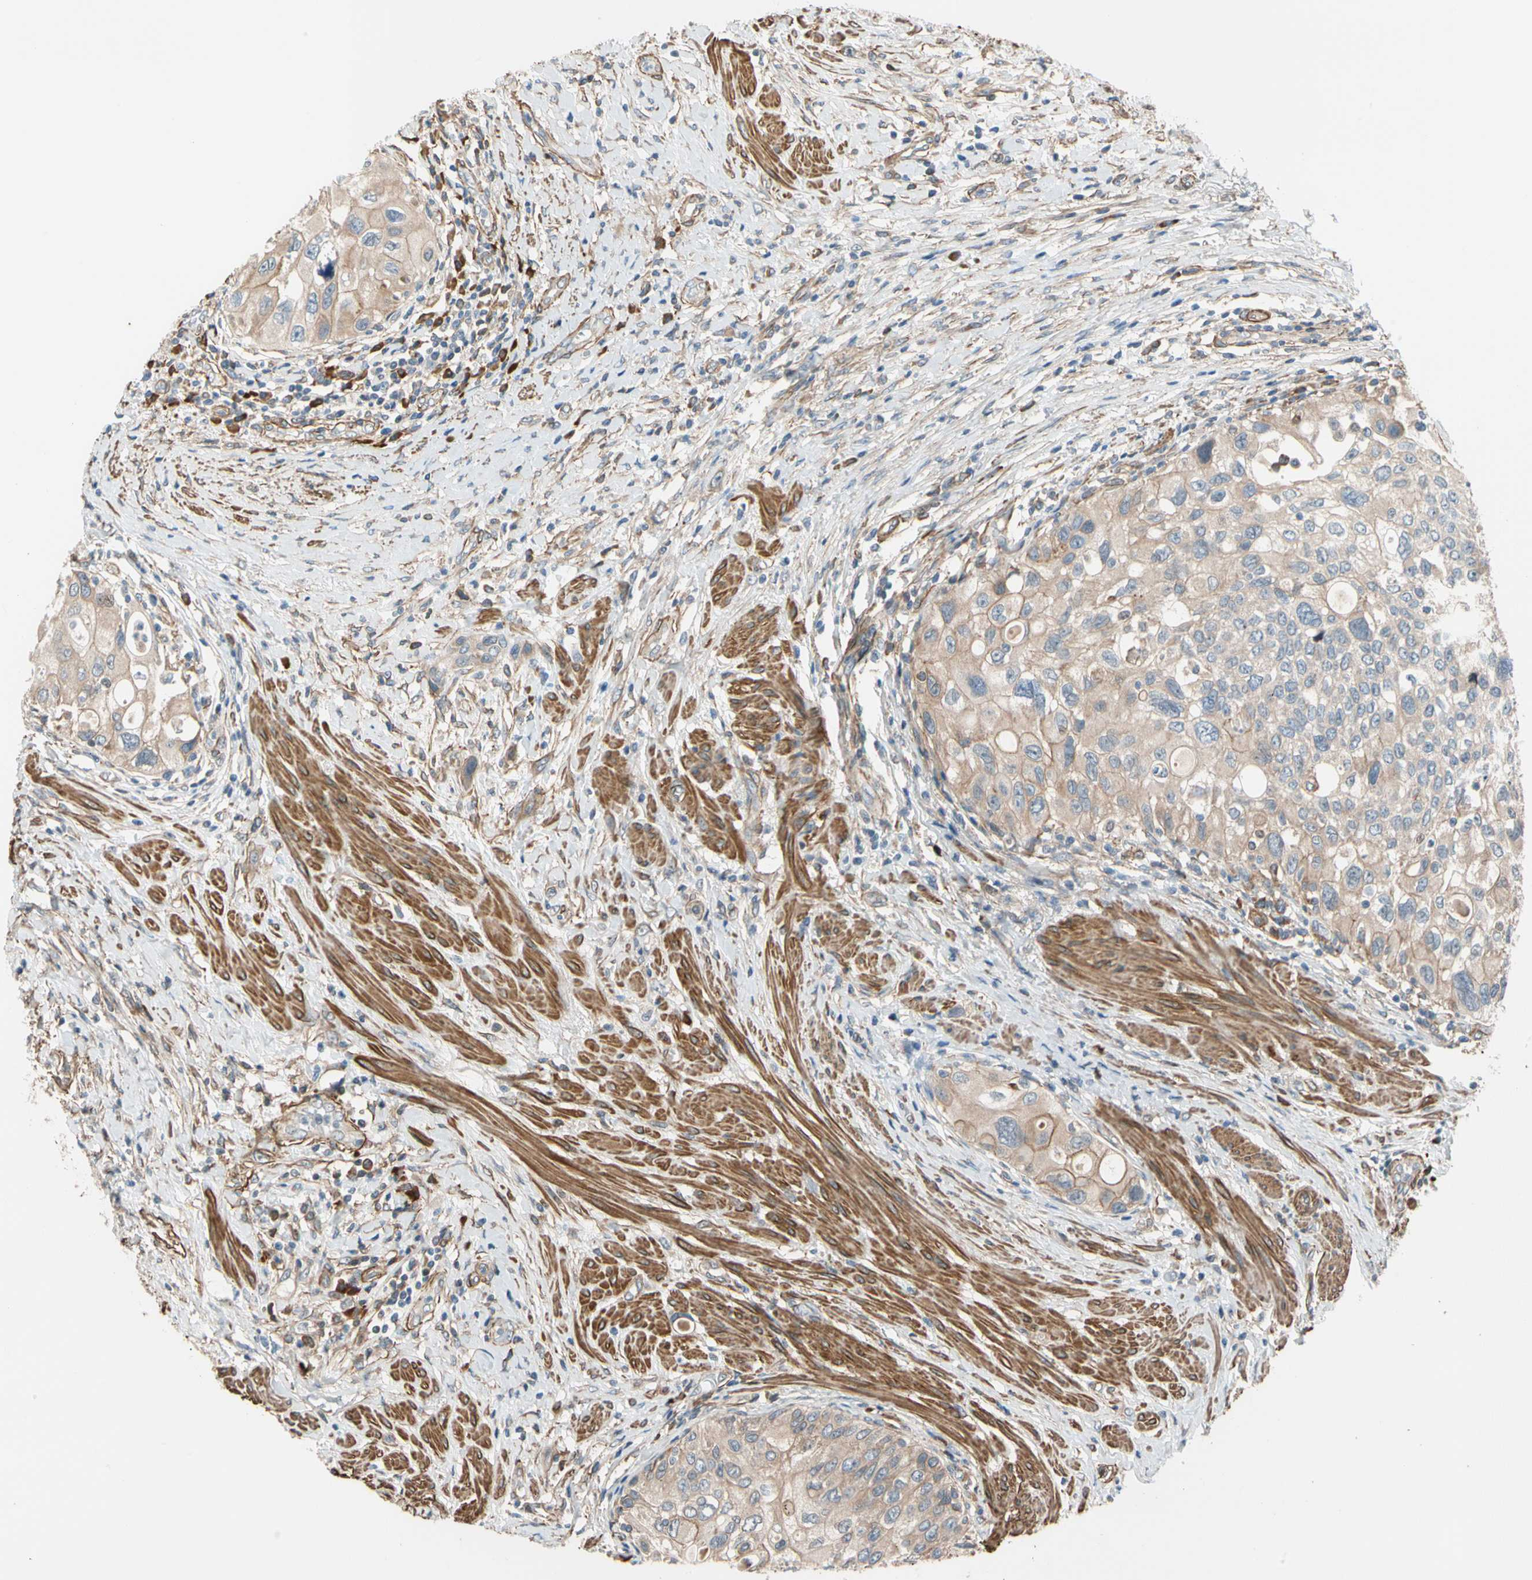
{"staining": {"intensity": "weak", "quantity": ">75%", "location": "cytoplasmic/membranous"}, "tissue": "urothelial cancer", "cell_type": "Tumor cells", "image_type": "cancer", "snomed": [{"axis": "morphology", "description": "Urothelial carcinoma, High grade"}, {"axis": "topography", "description": "Urinary bladder"}], "caption": "An image of urothelial cancer stained for a protein exhibits weak cytoplasmic/membranous brown staining in tumor cells.", "gene": "LIMK2", "patient": {"sex": "female", "age": 56}}